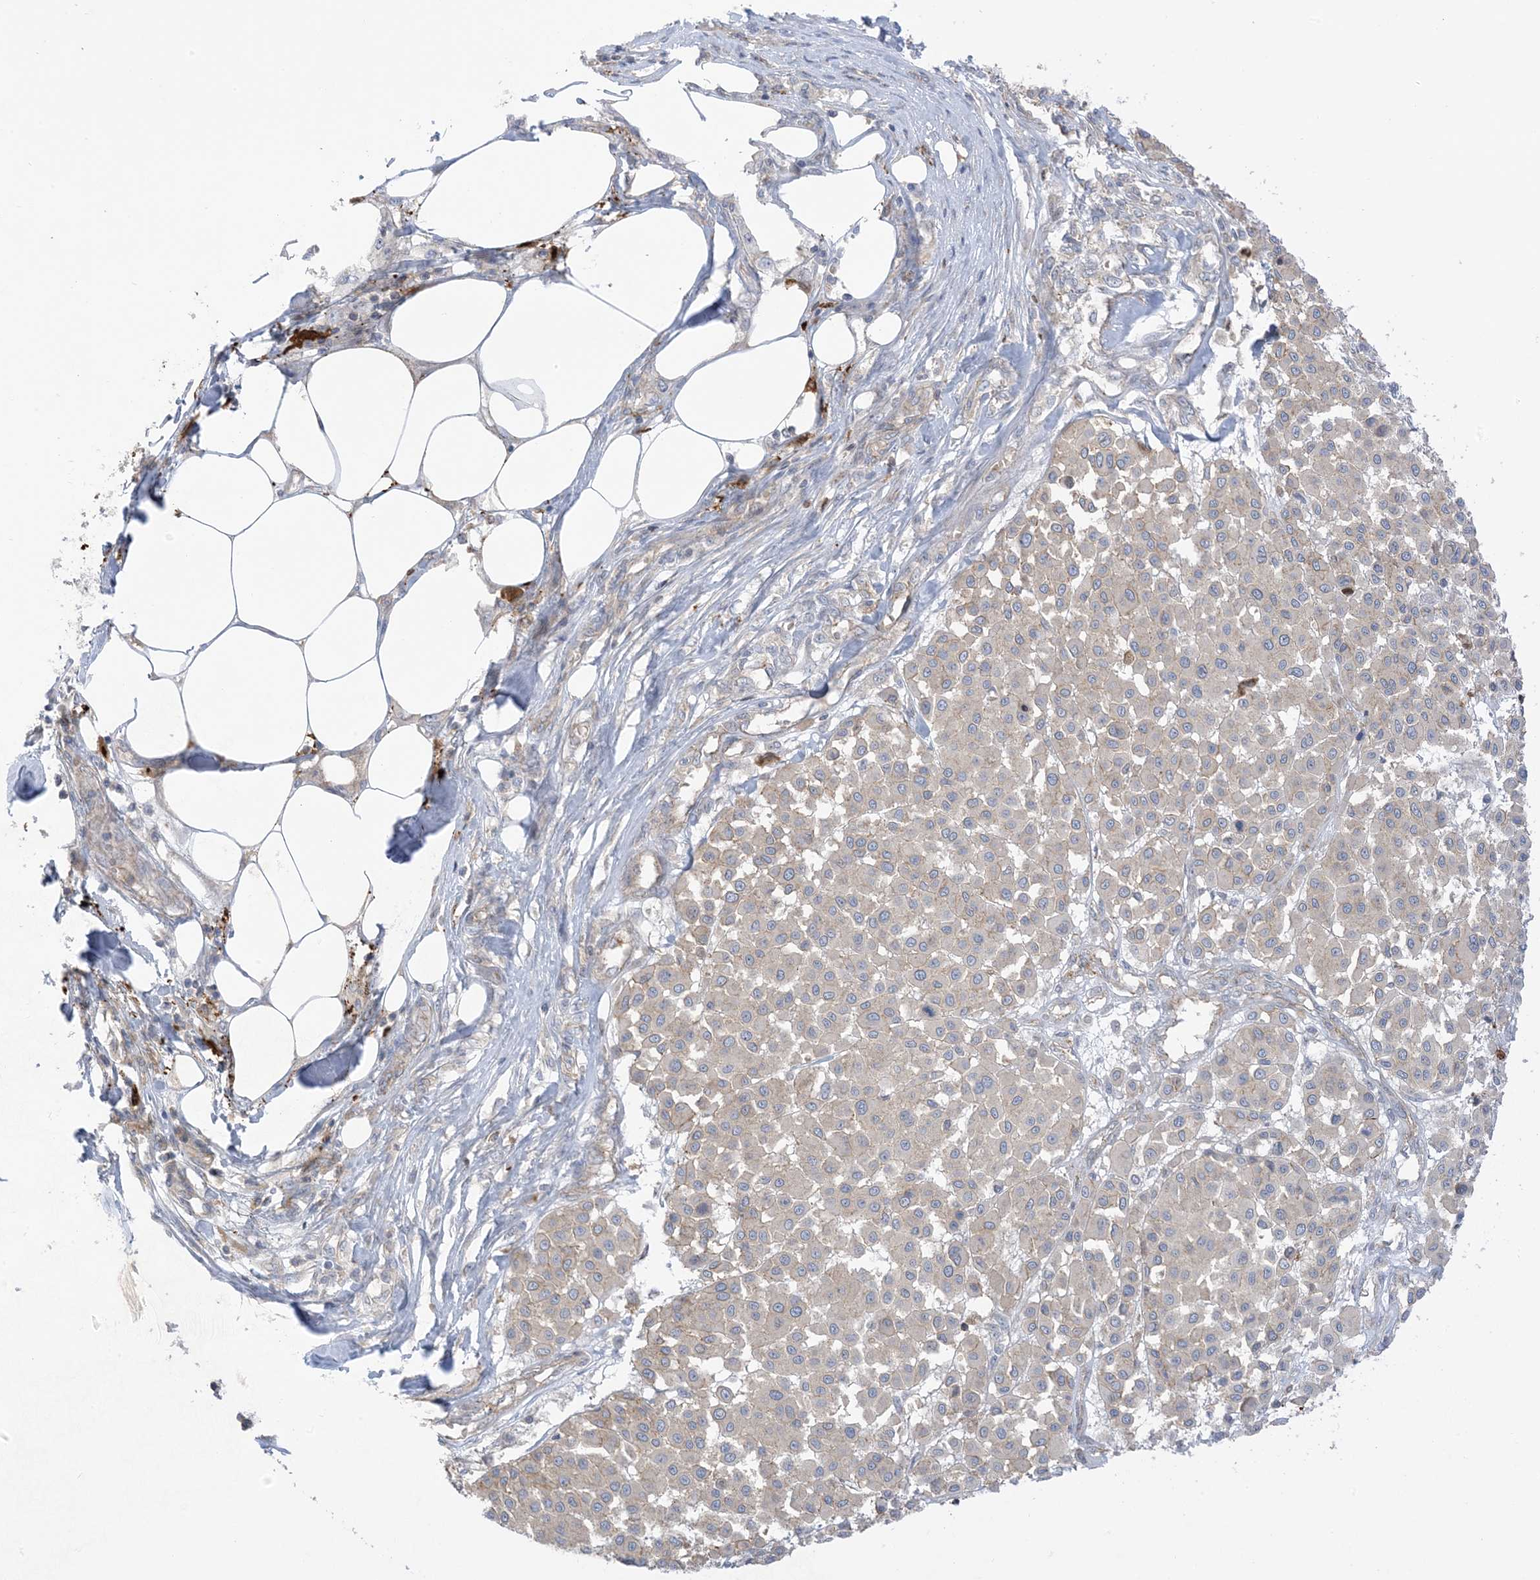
{"staining": {"intensity": "negative", "quantity": "none", "location": "none"}, "tissue": "melanoma", "cell_type": "Tumor cells", "image_type": "cancer", "snomed": [{"axis": "morphology", "description": "Malignant melanoma, Metastatic site"}, {"axis": "topography", "description": "Soft tissue"}], "caption": "IHC of human malignant melanoma (metastatic site) exhibits no staining in tumor cells.", "gene": "ICMT", "patient": {"sex": "male", "age": 41}}